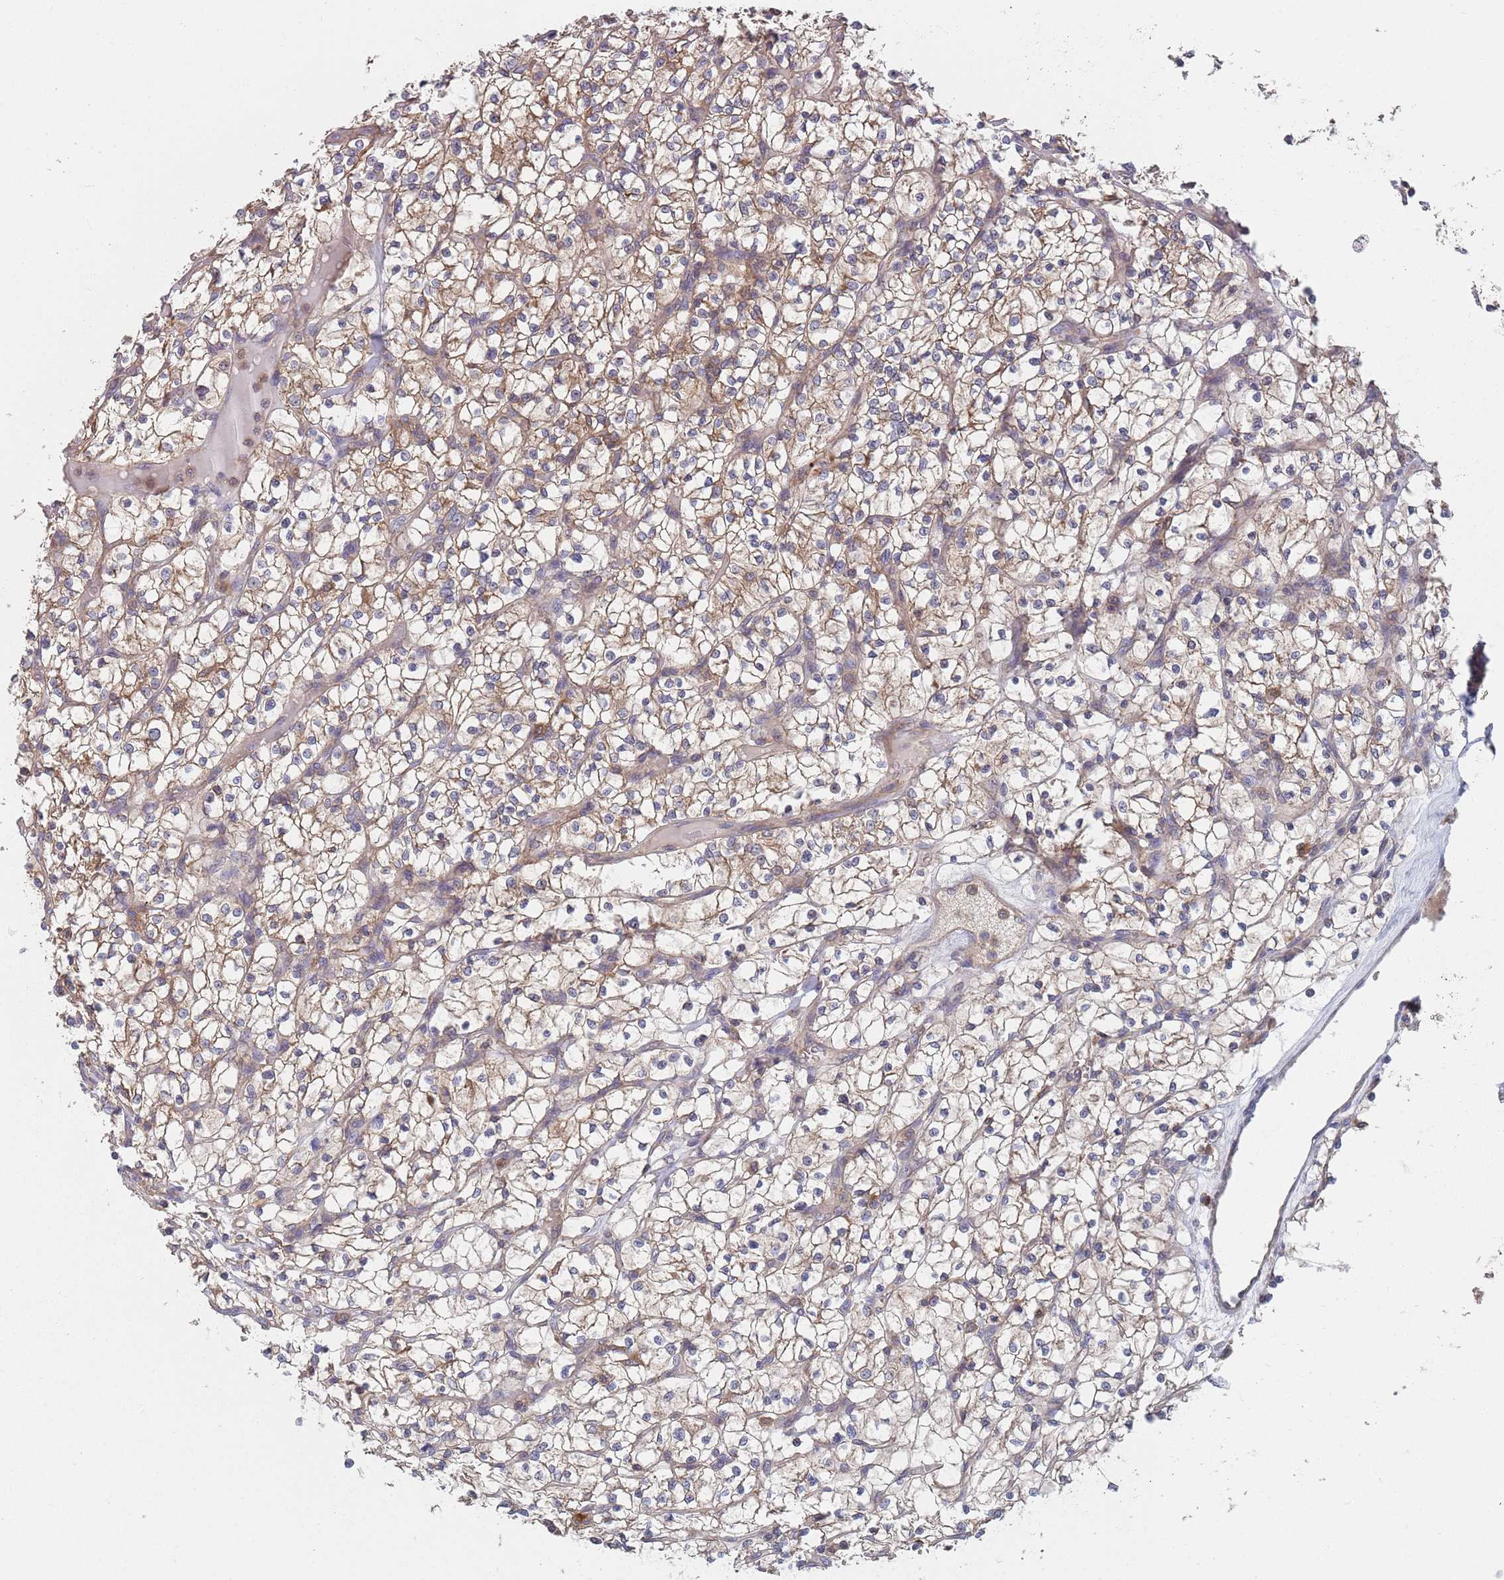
{"staining": {"intensity": "moderate", "quantity": ">75%", "location": "cytoplasmic/membranous"}, "tissue": "renal cancer", "cell_type": "Tumor cells", "image_type": "cancer", "snomed": [{"axis": "morphology", "description": "Adenocarcinoma, NOS"}, {"axis": "topography", "description": "Kidney"}], "caption": "Tumor cells demonstrate moderate cytoplasmic/membranous positivity in approximately >75% of cells in adenocarcinoma (renal).", "gene": "GDI2", "patient": {"sex": "female", "age": 64}}